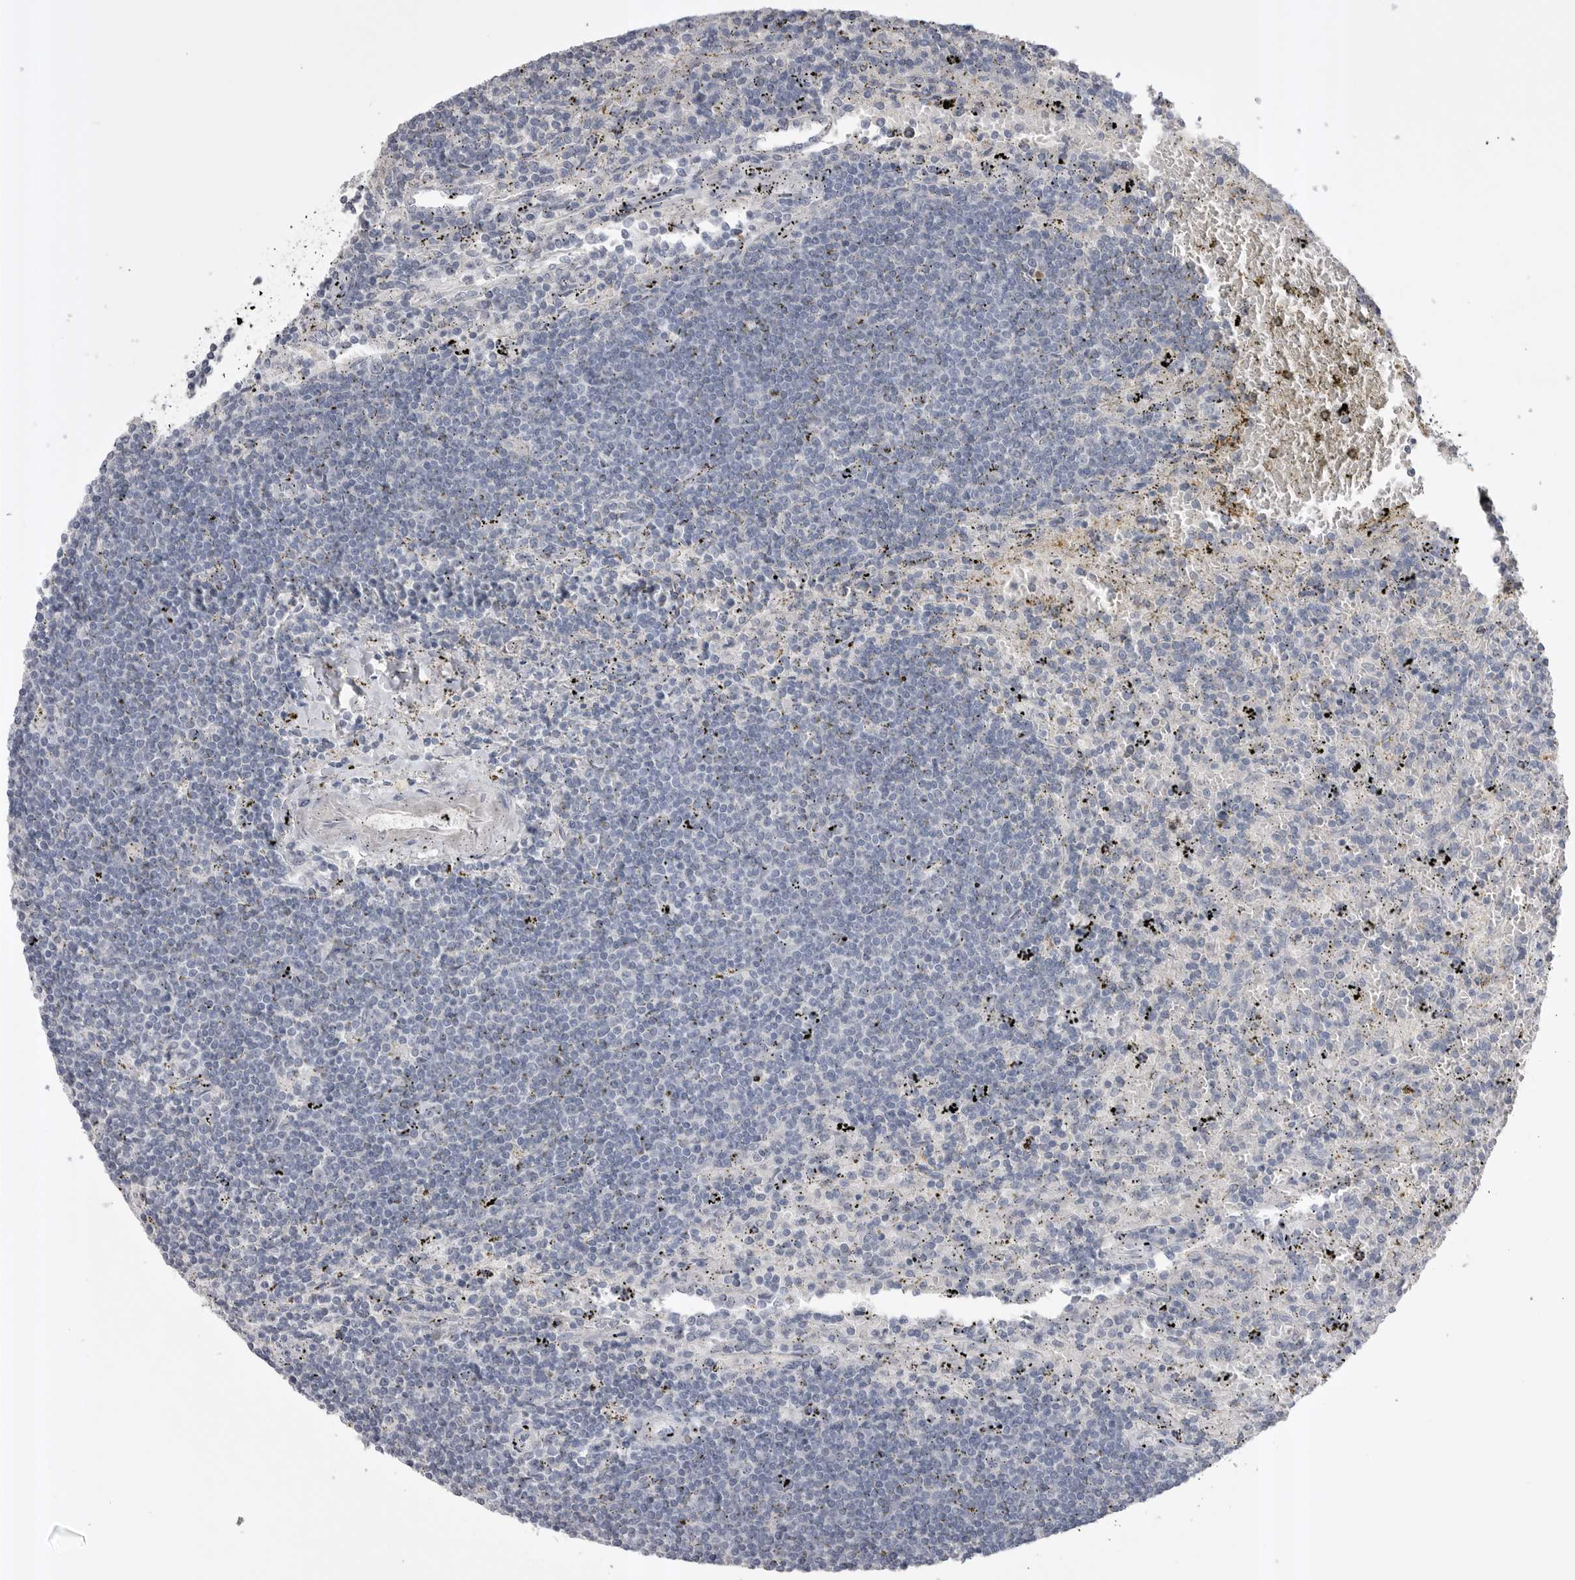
{"staining": {"intensity": "negative", "quantity": "none", "location": "none"}, "tissue": "lymphoma", "cell_type": "Tumor cells", "image_type": "cancer", "snomed": [{"axis": "morphology", "description": "Malignant lymphoma, non-Hodgkin's type, Low grade"}, {"axis": "topography", "description": "Spleen"}], "caption": "This micrograph is of lymphoma stained with immunohistochemistry to label a protein in brown with the nuclei are counter-stained blue. There is no staining in tumor cells. The staining is performed using DAB brown chromogen with nuclei counter-stained in using hematoxylin.", "gene": "AHSG", "patient": {"sex": "male", "age": 76}}